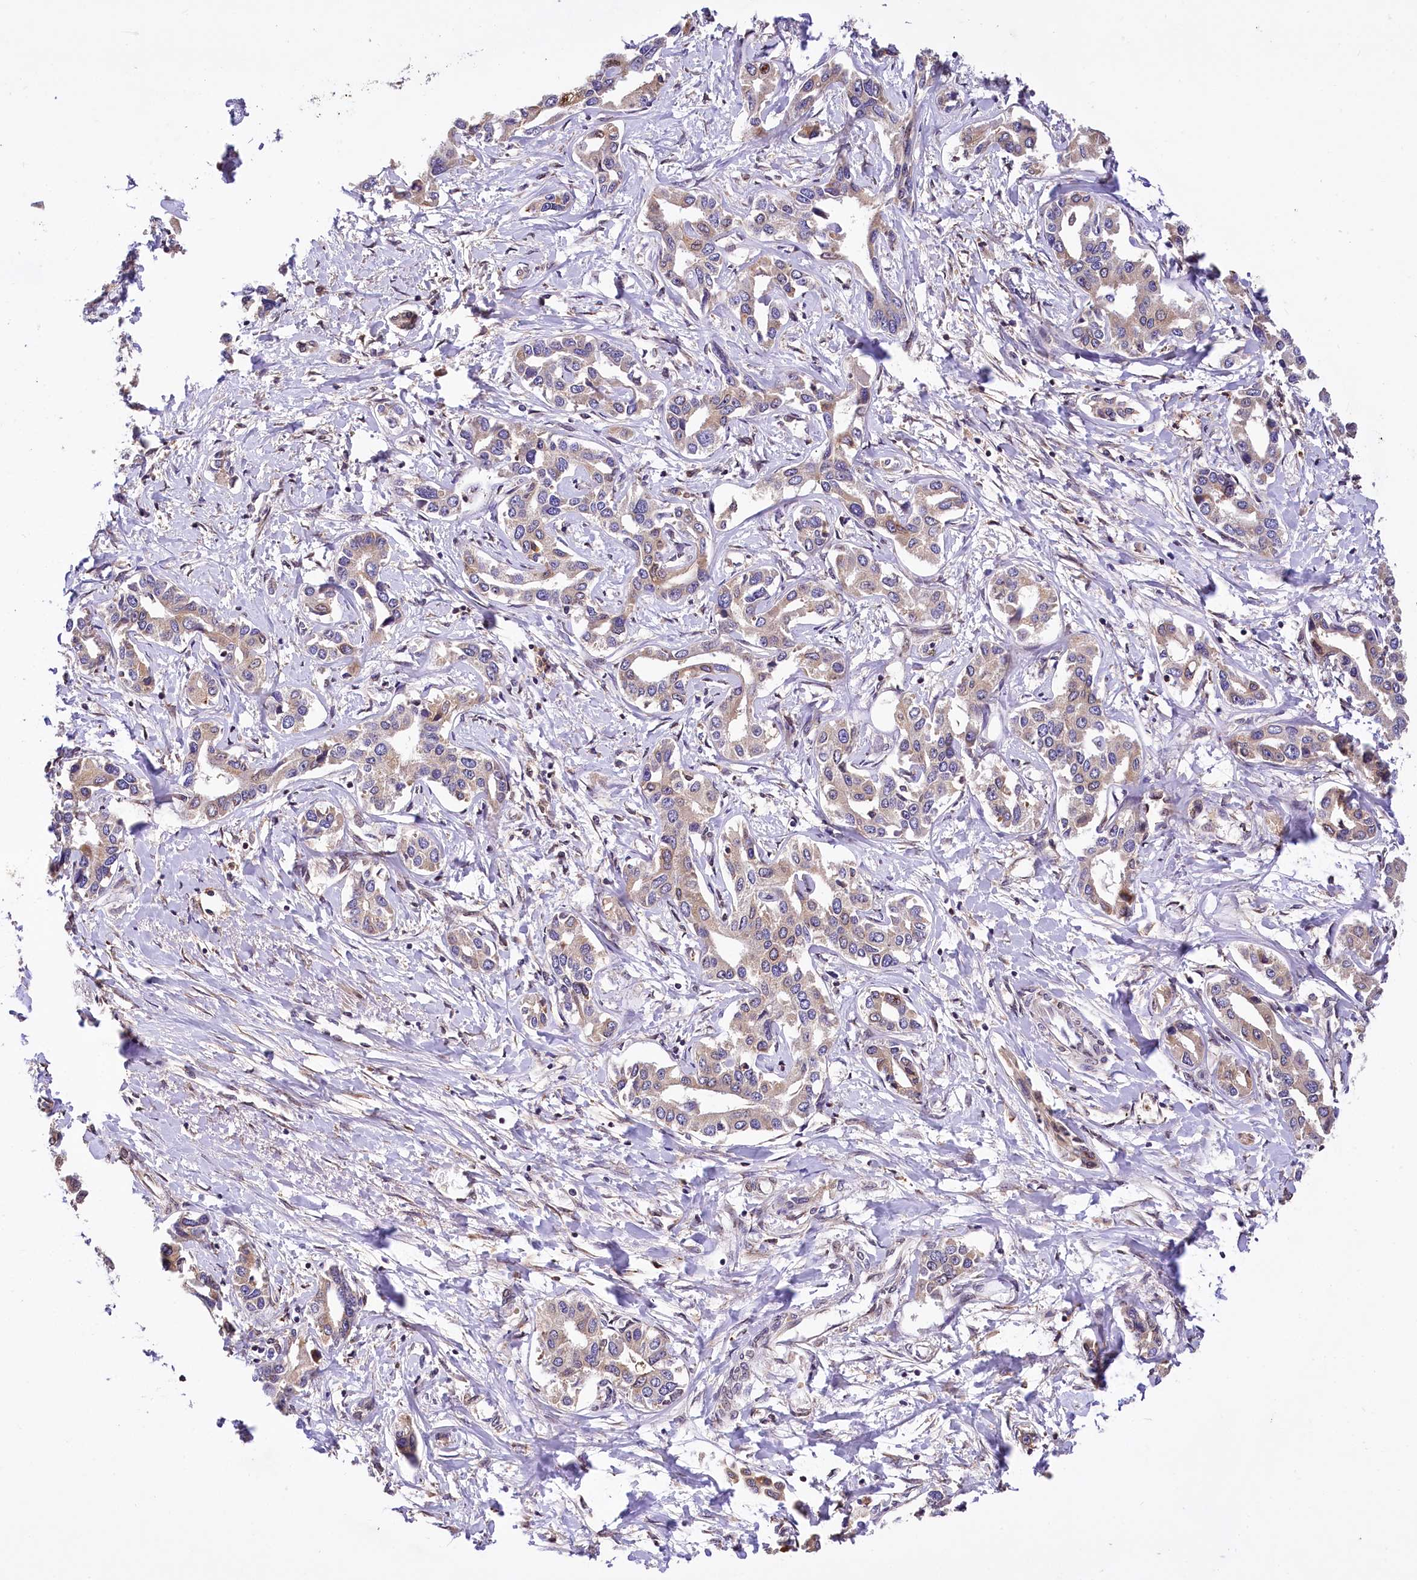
{"staining": {"intensity": "weak", "quantity": "25%-75%", "location": "cytoplasmic/membranous"}, "tissue": "liver cancer", "cell_type": "Tumor cells", "image_type": "cancer", "snomed": [{"axis": "morphology", "description": "Cholangiocarcinoma"}, {"axis": "topography", "description": "Liver"}], "caption": "Weak cytoplasmic/membranous expression is appreciated in approximately 25%-75% of tumor cells in liver cholangiocarcinoma.", "gene": "SUPV3L1", "patient": {"sex": "male", "age": 59}}